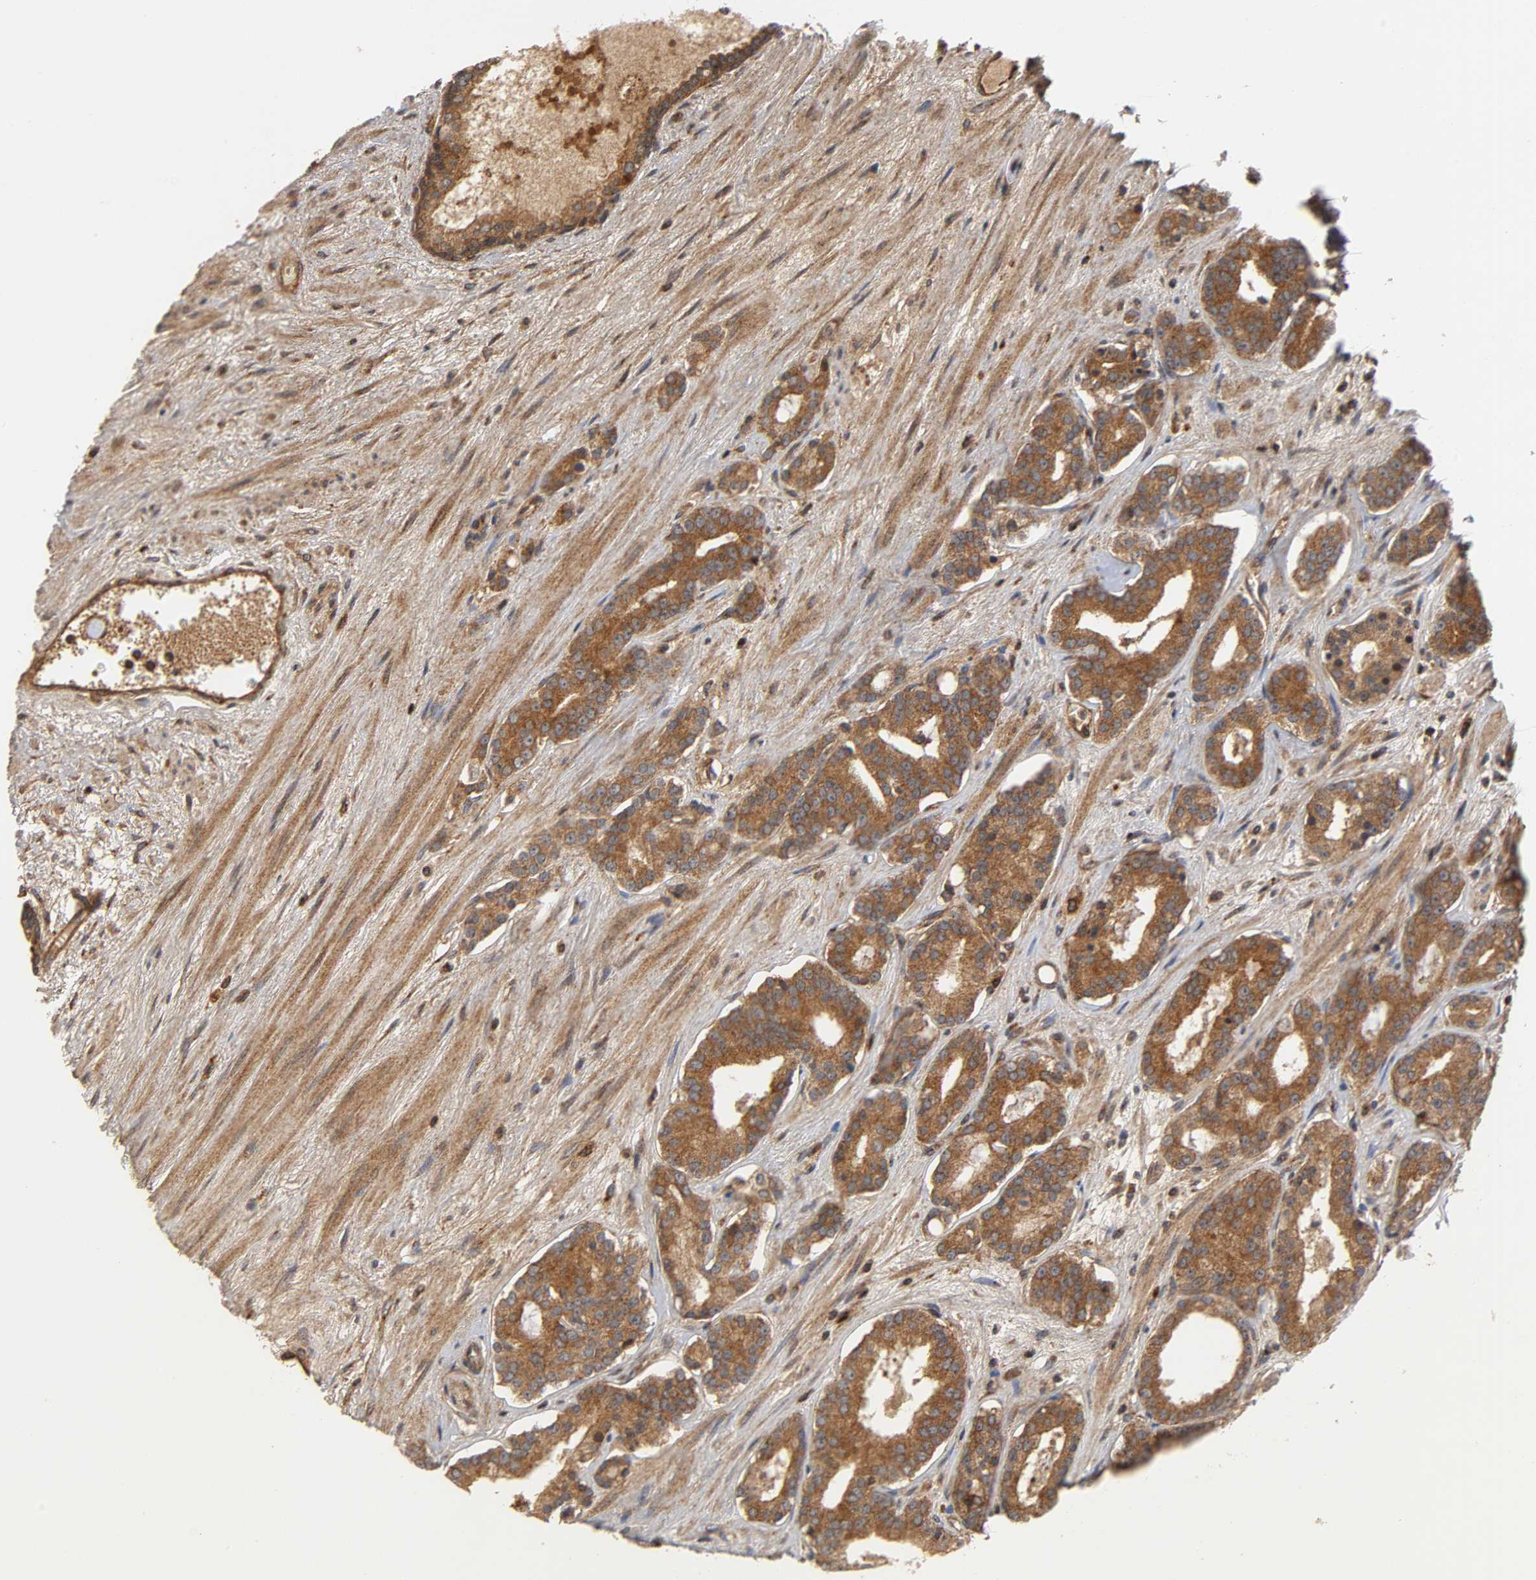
{"staining": {"intensity": "strong", "quantity": ">75%", "location": "cytoplasmic/membranous"}, "tissue": "prostate cancer", "cell_type": "Tumor cells", "image_type": "cancer", "snomed": [{"axis": "morphology", "description": "Adenocarcinoma, Low grade"}, {"axis": "topography", "description": "Prostate"}], "caption": "DAB (3,3'-diaminobenzidine) immunohistochemical staining of prostate low-grade adenocarcinoma exhibits strong cytoplasmic/membranous protein staining in about >75% of tumor cells. (IHC, brightfield microscopy, high magnification).", "gene": "IKBKB", "patient": {"sex": "male", "age": 63}}